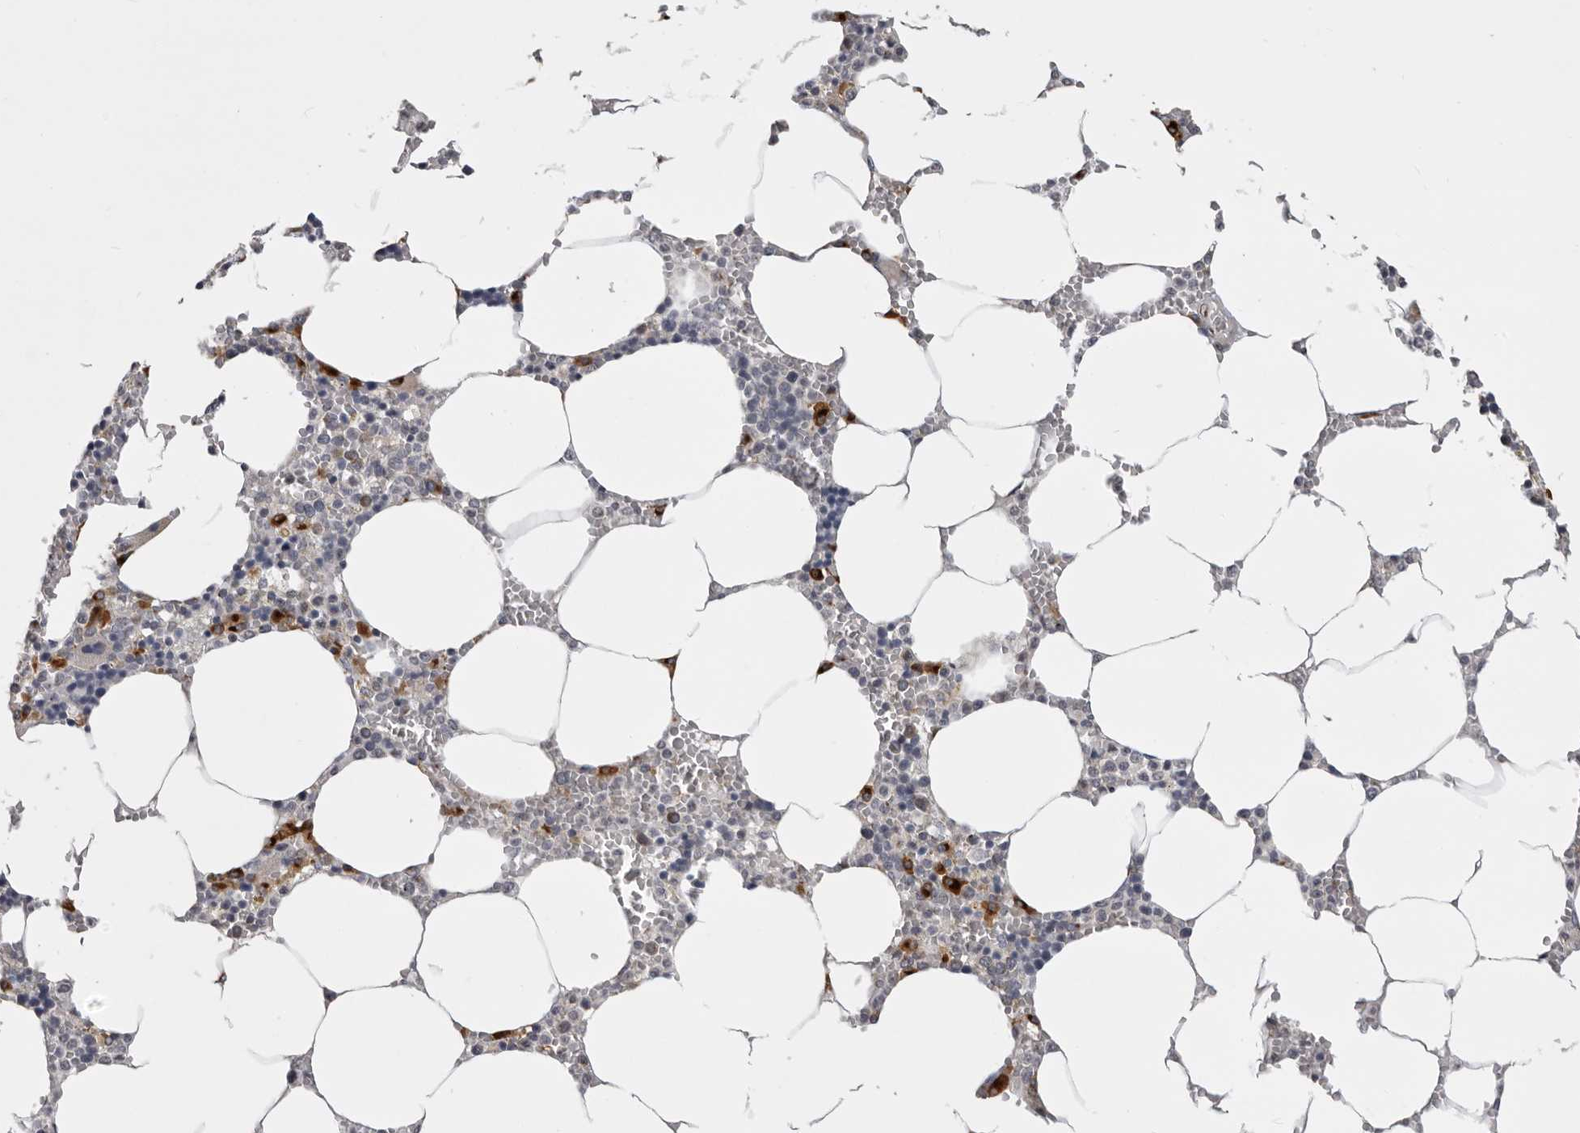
{"staining": {"intensity": "strong", "quantity": "<25%", "location": "cytoplasmic/membranous"}, "tissue": "bone marrow", "cell_type": "Hematopoietic cells", "image_type": "normal", "snomed": [{"axis": "morphology", "description": "Normal tissue, NOS"}, {"axis": "topography", "description": "Bone marrow"}], "caption": "Protein staining of normal bone marrow exhibits strong cytoplasmic/membranous staining in approximately <25% of hematopoietic cells. Nuclei are stained in blue.", "gene": "WDR47", "patient": {"sex": "male", "age": 70}}